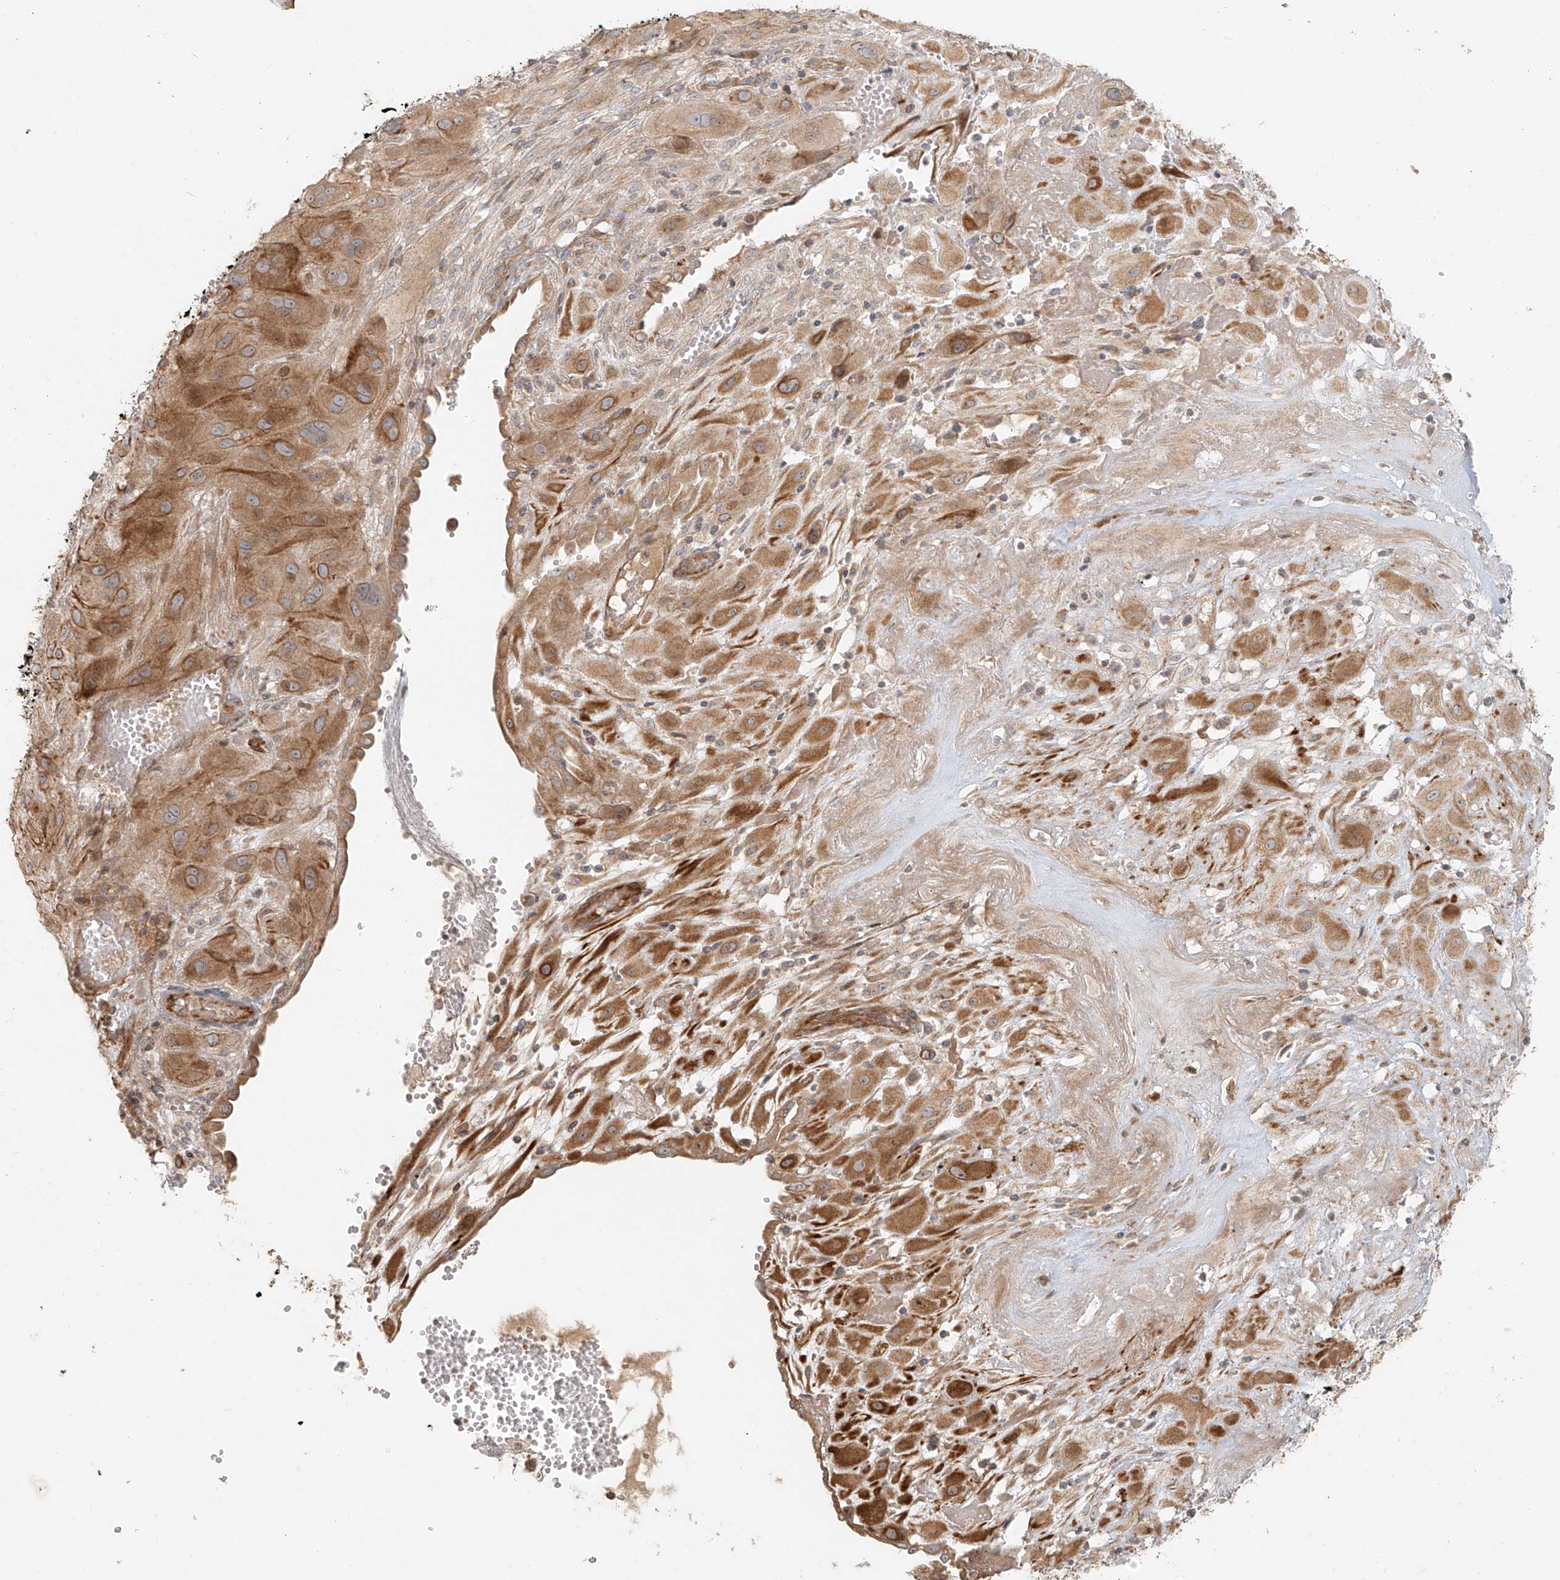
{"staining": {"intensity": "moderate", "quantity": ">75%", "location": "cytoplasmic/membranous"}, "tissue": "cervical cancer", "cell_type": "Tumor cells", "image_type": "cancer", "snomed": [{"axis": "morphology", "description": "Squamous cell carcinoma, NOS"}, {"axis": "topography", "description": "Cervix"}], "caption": "Squamous cell carcinoma (cervical) was stained to show a protein in brown. There is medium levels of moderate cytoplasmic/membranous positivity in about >75% of tumor cells. The staining is performed using DAB brown chromogen to label protein expression. The nuclei are counter-stained blue using hematoxylin.", "gene": "MIPEP", "patient": {"sex": "female", "age": 34}}